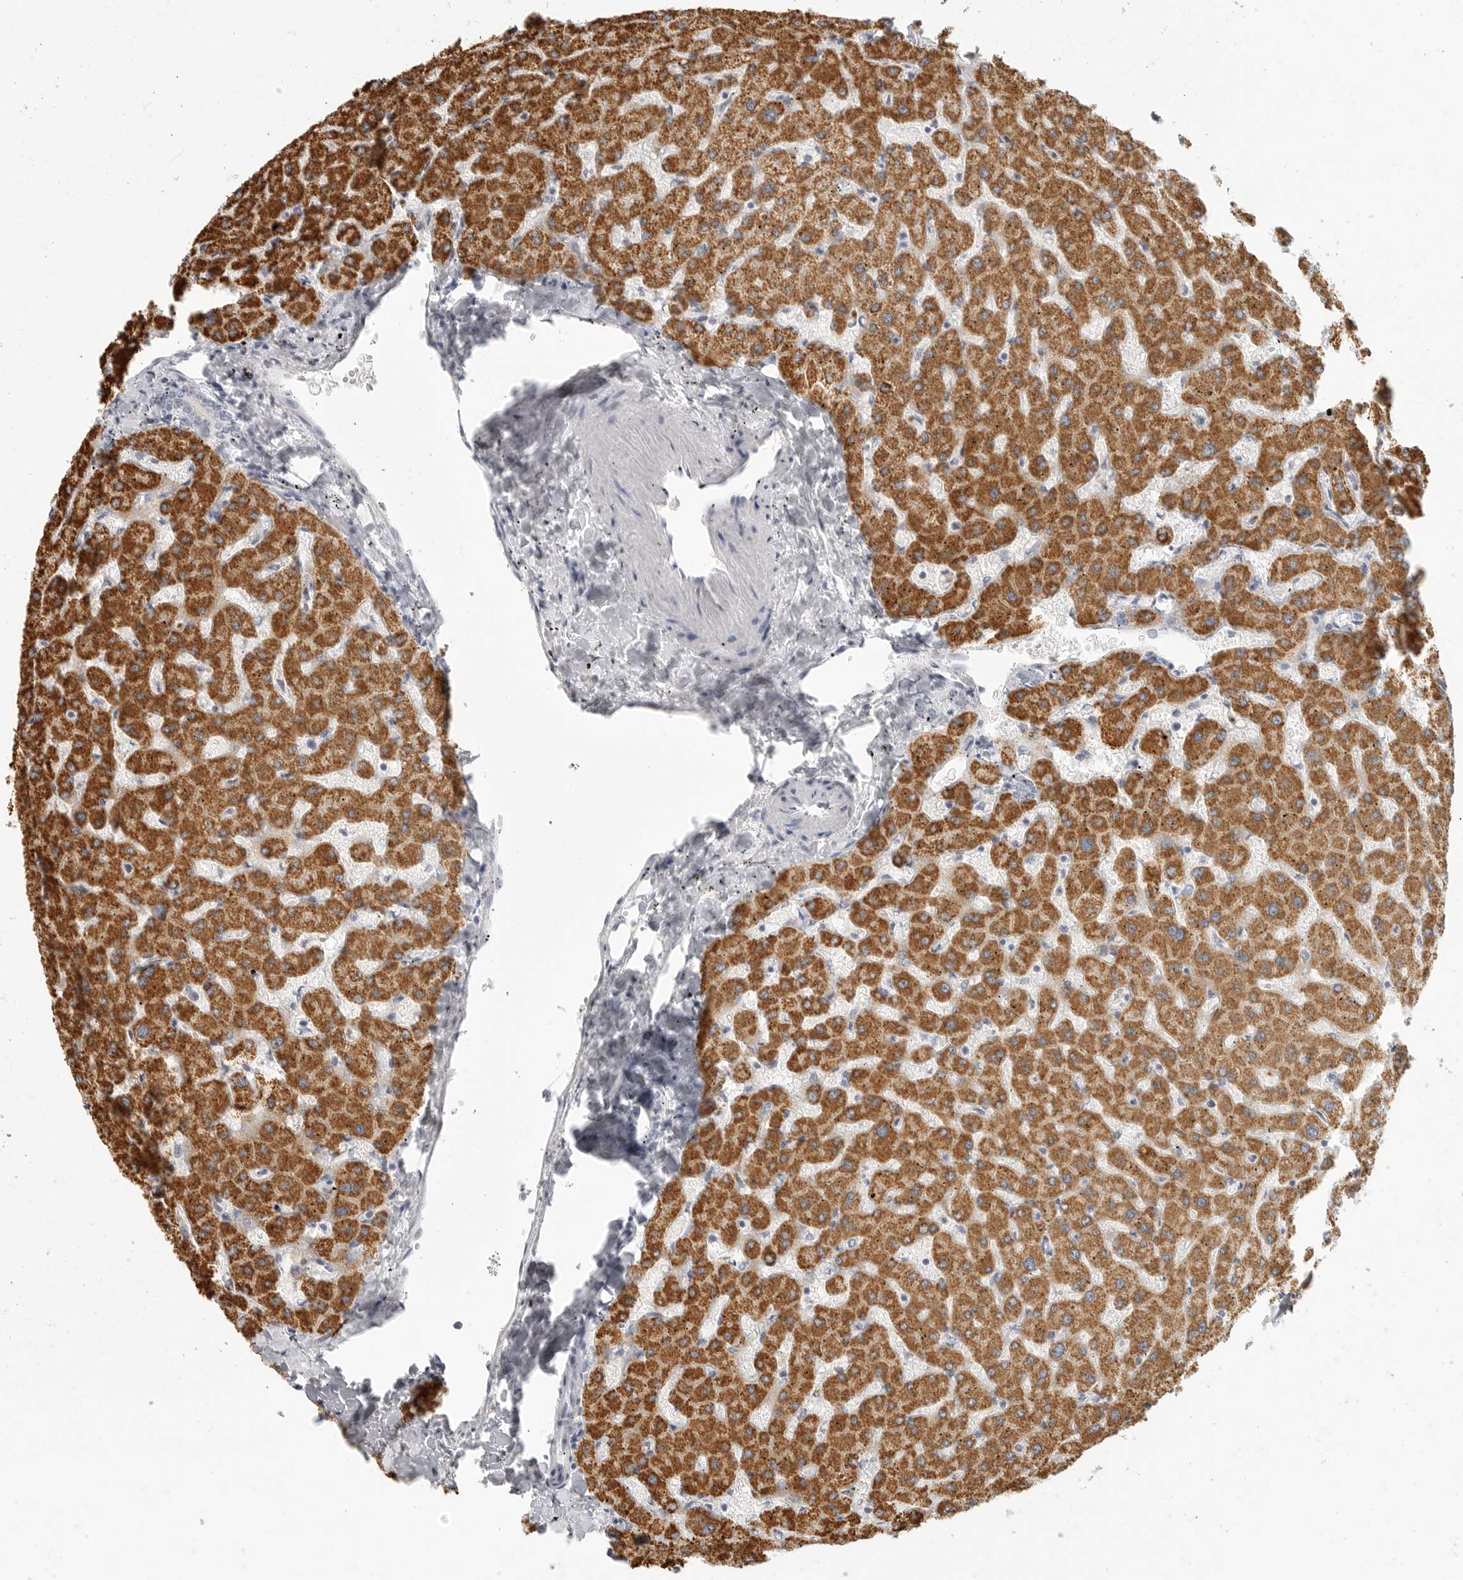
{"staining": {"intensity": "negative", "quantity": "none", "location": "none"}, "tissue": "liver", "cell_type": "Cholangiocytes", "image_type": "normal", "snomed": [{"axis": "morphology", "description": "Normal tissue, NOS"}, {"axis": "topography", "description": "Liver"}], "caption": "Immunohistochemistry (IHC) photomicrograph of benign liver stained for a protein (brown), which shows no staining in cholangiocytes. Nuclei are stained in blue.", "gene": "HMGCS2", "patient": {"sex": "female", "age": 63}}